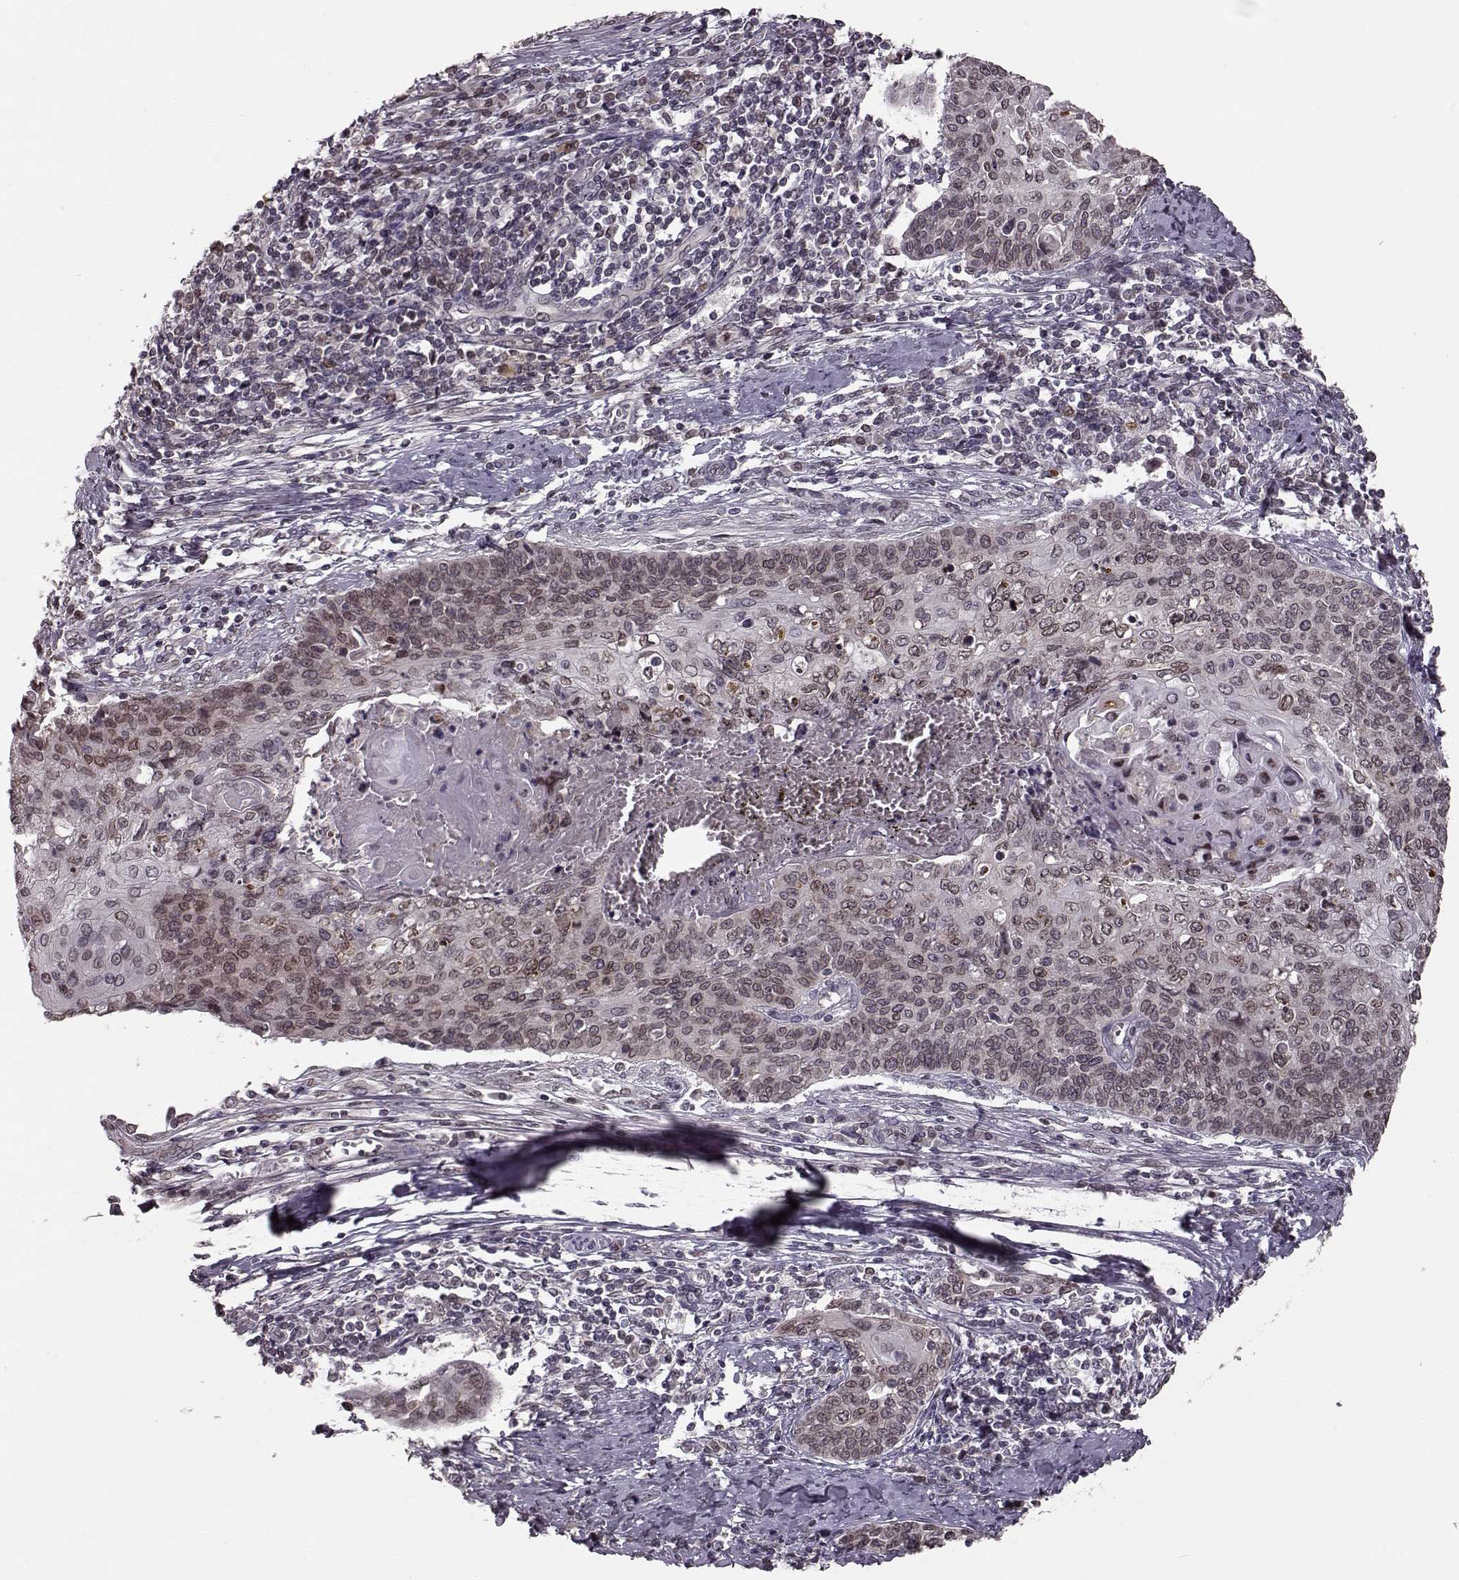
{"staining": {"intensity": "weak", "quantity": ">75%", "location": "cytoplasmic/membranous,nuclear"}, "tissue": "cervical cancer", "cell_type": "Tumor cells", "image_type": "cancer", "snomed": [{"axis": "morphology", "description": "Squamous cell carcinoma, NOS"}, {"axis": "topography", "description": "Cervix"}], "caption": "Protein expression analysis of human squamous cell carcinoma (cervical) reveals weak cytoplasmic/membranous and nuclear staining in about >75% of tumor cells.", "gene": "NUP37", "patient": {"sex": "female", "age": 39}}